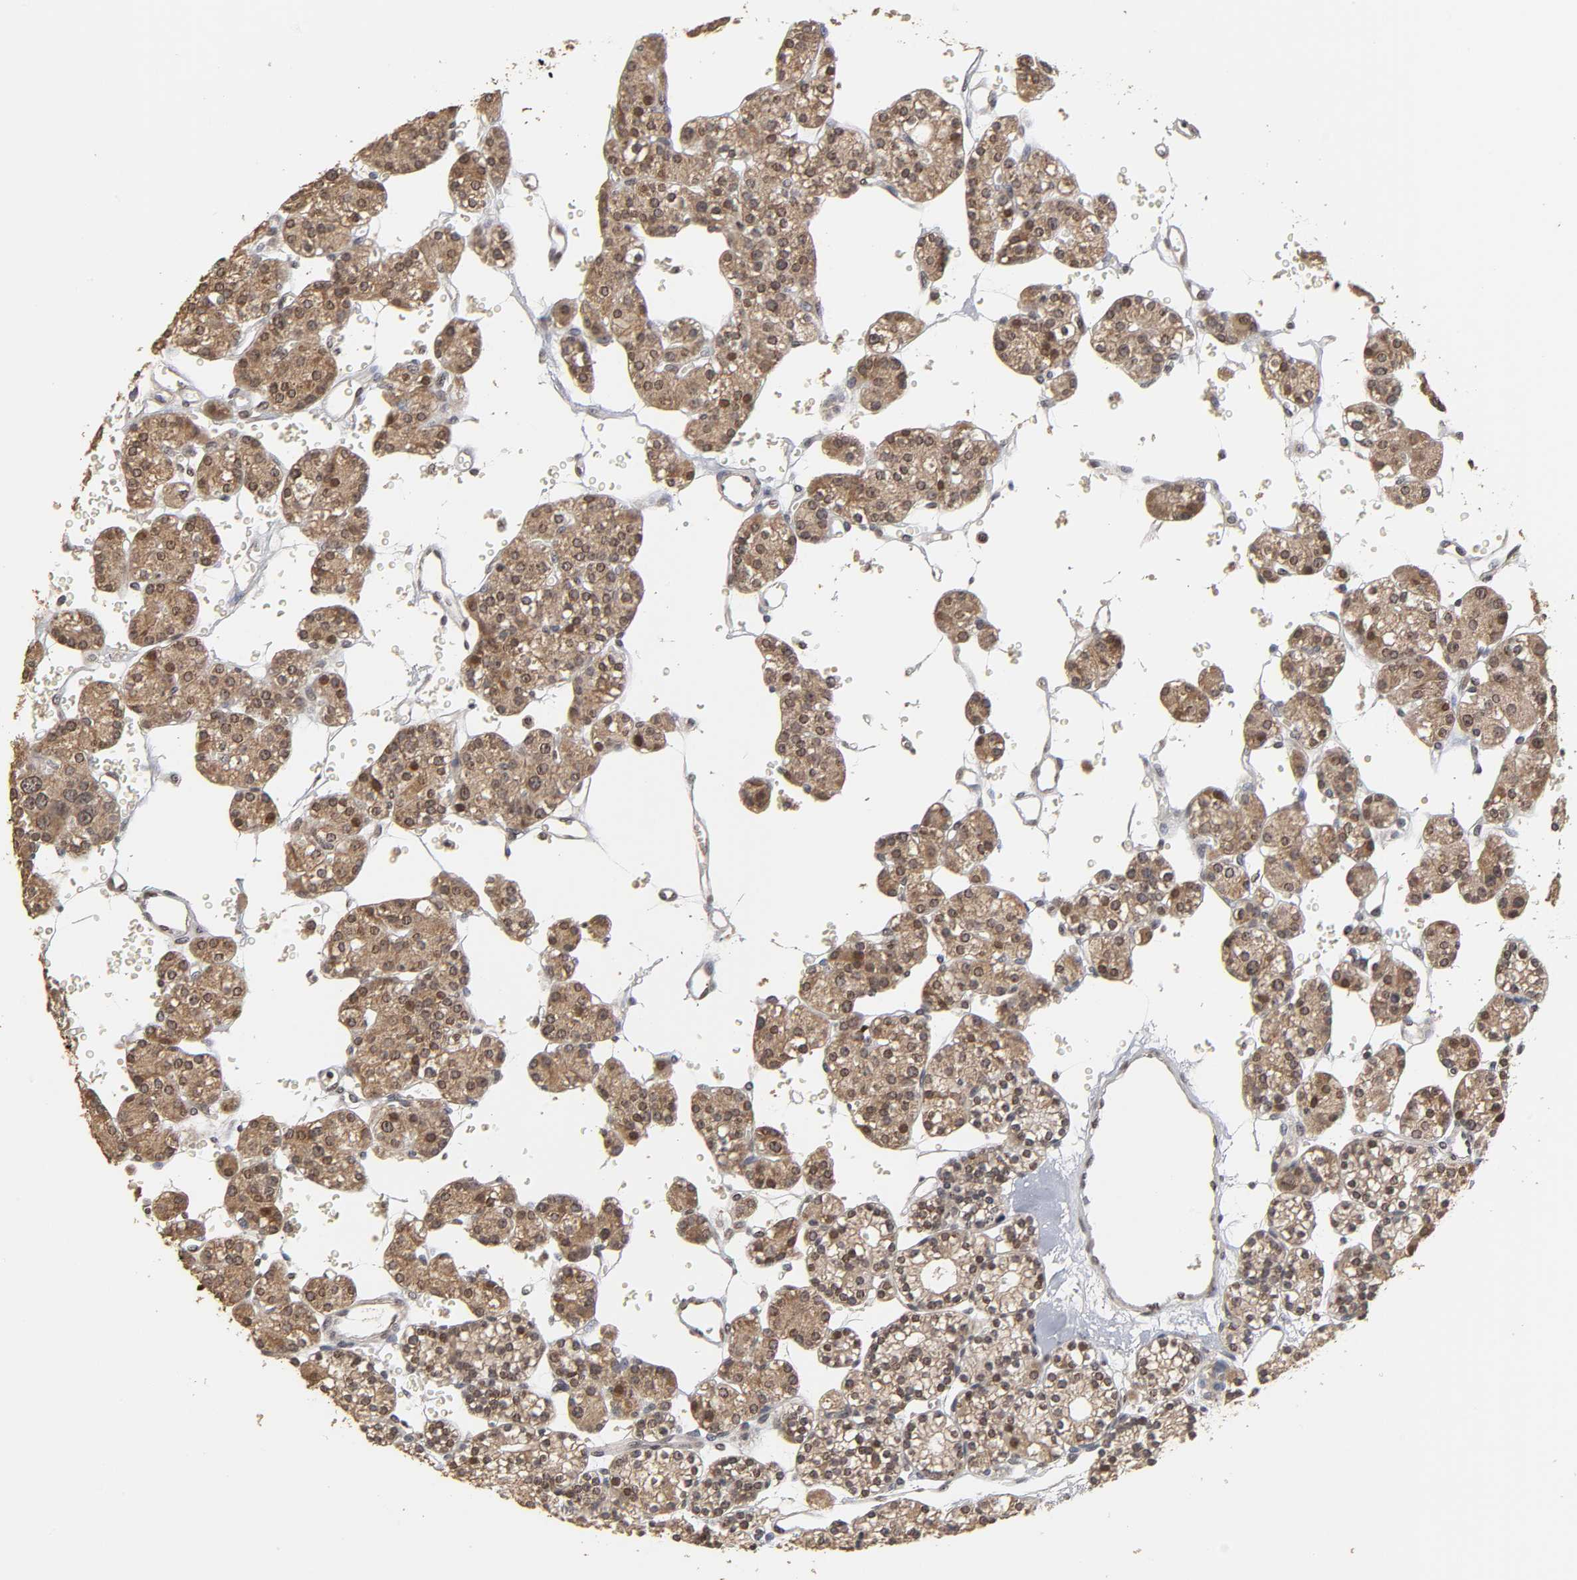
{"staining": {"intensity": "moderate", "quantity": ">75%", "location": "cytoplasmic/membranous,nuclear"}, "tissue": "parathyroid gland", "cell_type": "Glandular cells", "image_type": "normal", "snomed": [{"axis": "morphology", "description": "Normal tissue, NOS"}, {"axis": "topography", "description": "Parathyroid gland"}], "caption": "A medium amount of moderate cytoplasmic/membranous,nuclear expression is present in approximately >75% of glandular cells in benign parathyroid gland.", "gene": "ZNF473", "patient": {"sex": "female", "age": 64}}